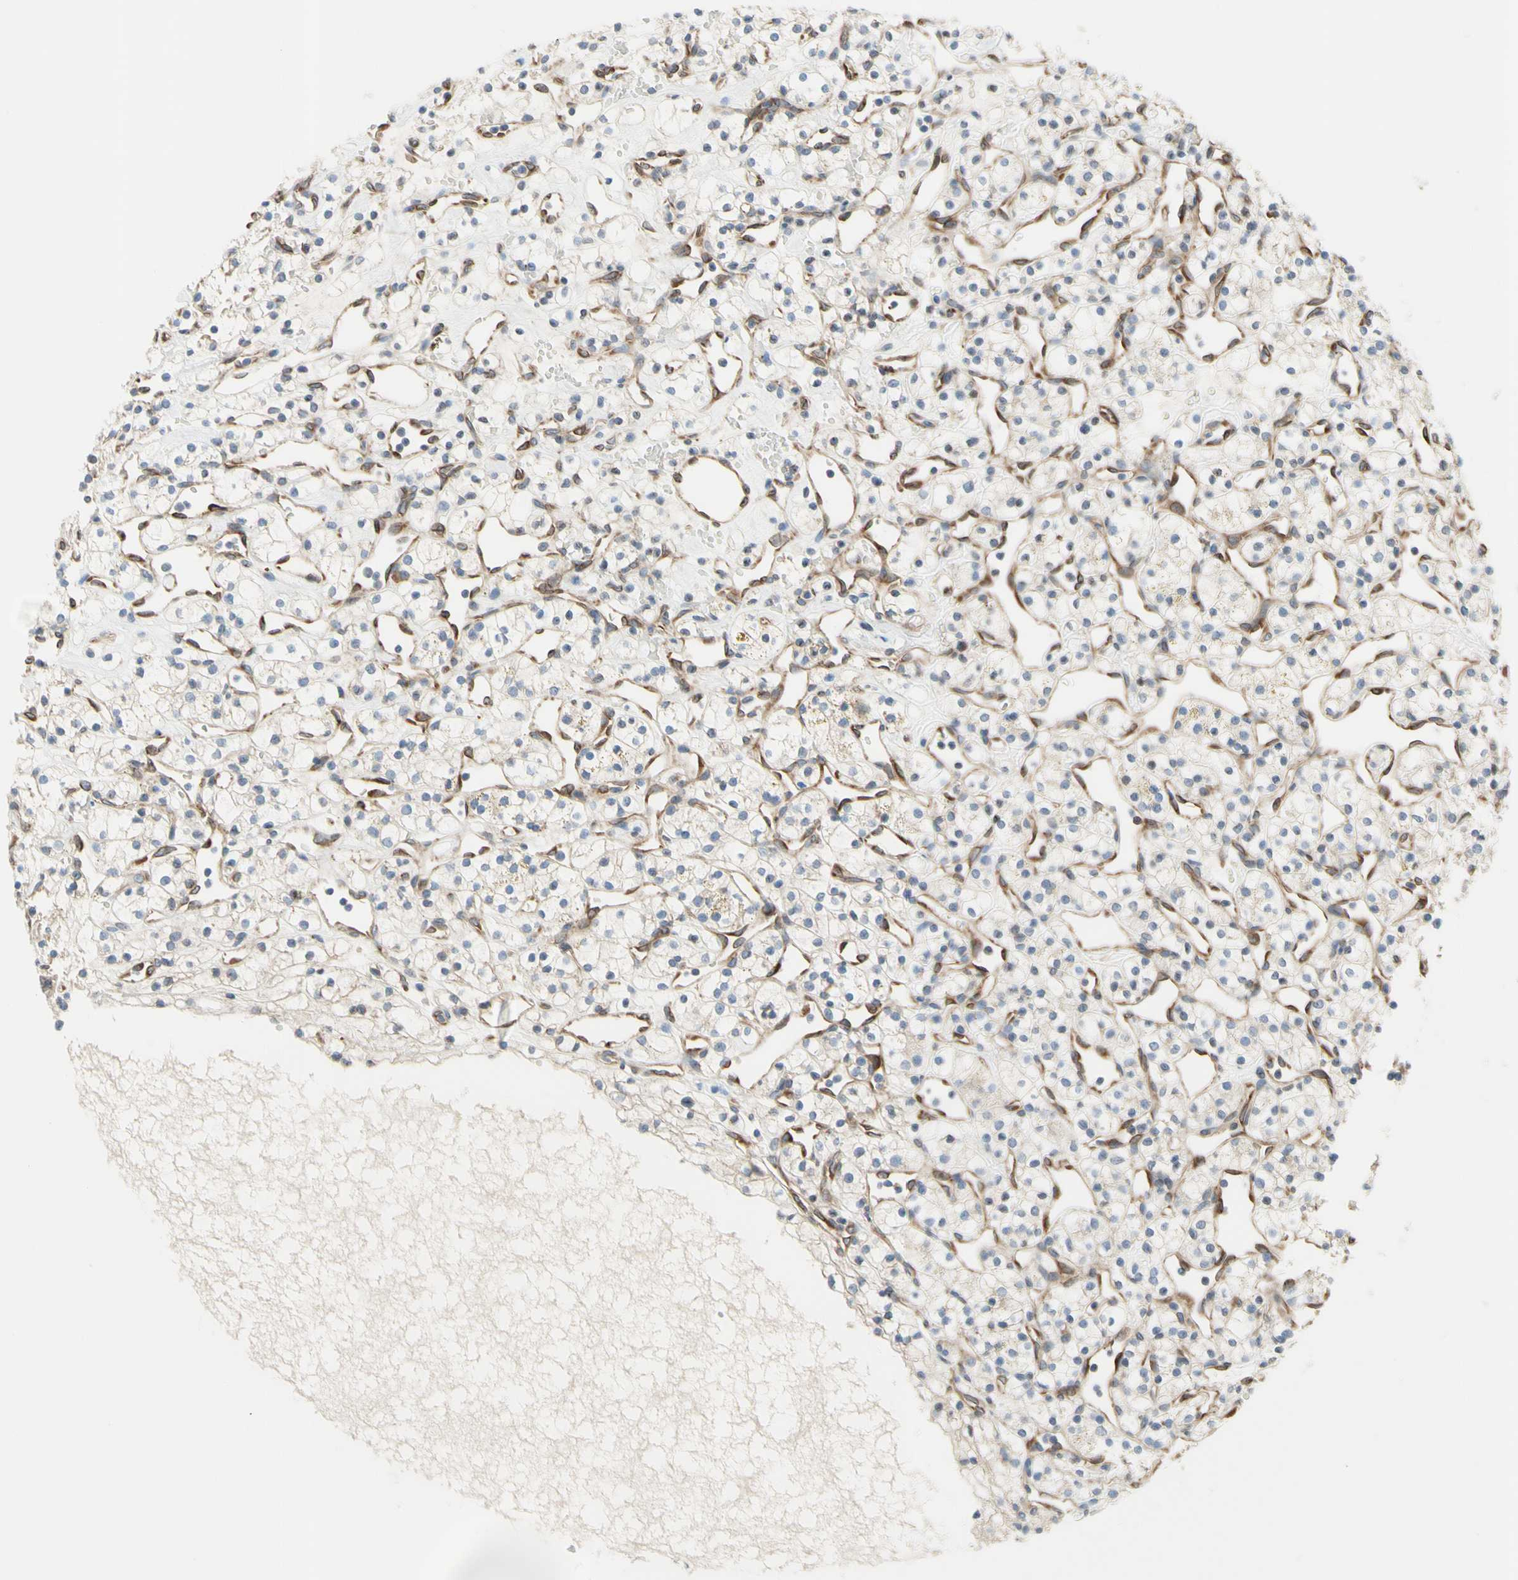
{"staining": {"intensity": "negative", "quantity": "none", "location": "none"}, "tissue": "renal cancer", "cell_type": "Tumor cells", "image_type": "cancer", "snomed": [{"axis": "morphology", "description": "Adenocarcinoma, NOS"}, {"axis": "topography", "description": "Kidney"}], "caption": "IHC of renal cancer reveals no expression in tumor cells.", "gene": "TRAF2", "patient": {"sex": "female", "age": 60}}